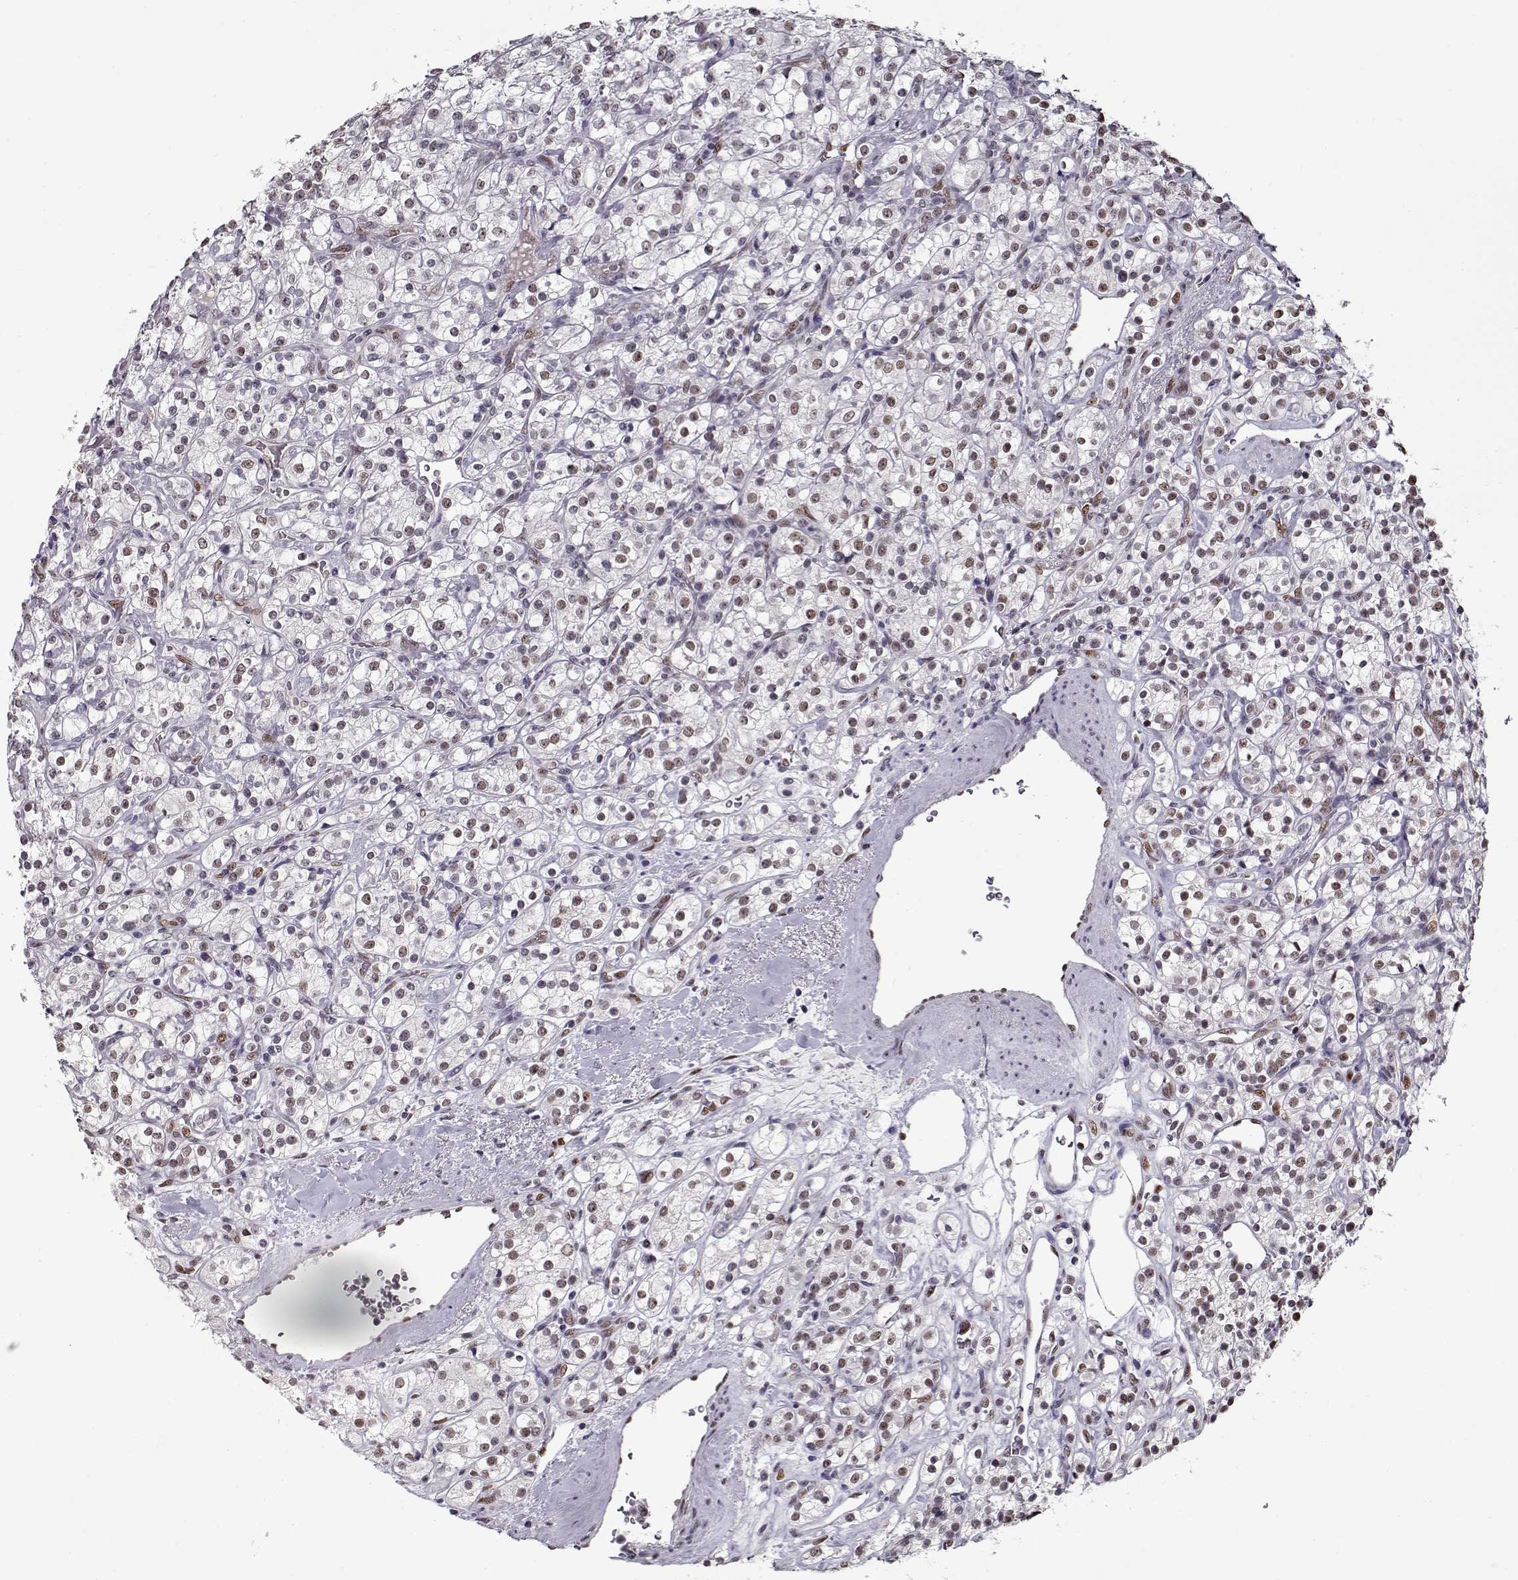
{"staining": {"intensity": "weak", "quantity": "25%-75%", "location": "nuclear"}, "tissue": "renal cancer", "cell_type": "Tumor cells", "image_type": "cancer", "snomed": [{"axis": "morphology", "description": "Adenocarcinoma, NOS"}, {"axis": "topography", "description": "Kidney"}], "caption": "Weak nuclear expression for a protein is seen in approximately 25%-75% of tumor cells of renal cancer (adenocarcinoma) using immunohistochemistry.", "gene": "PRMT8", "patient": {"sex": "male", "age": 77}}